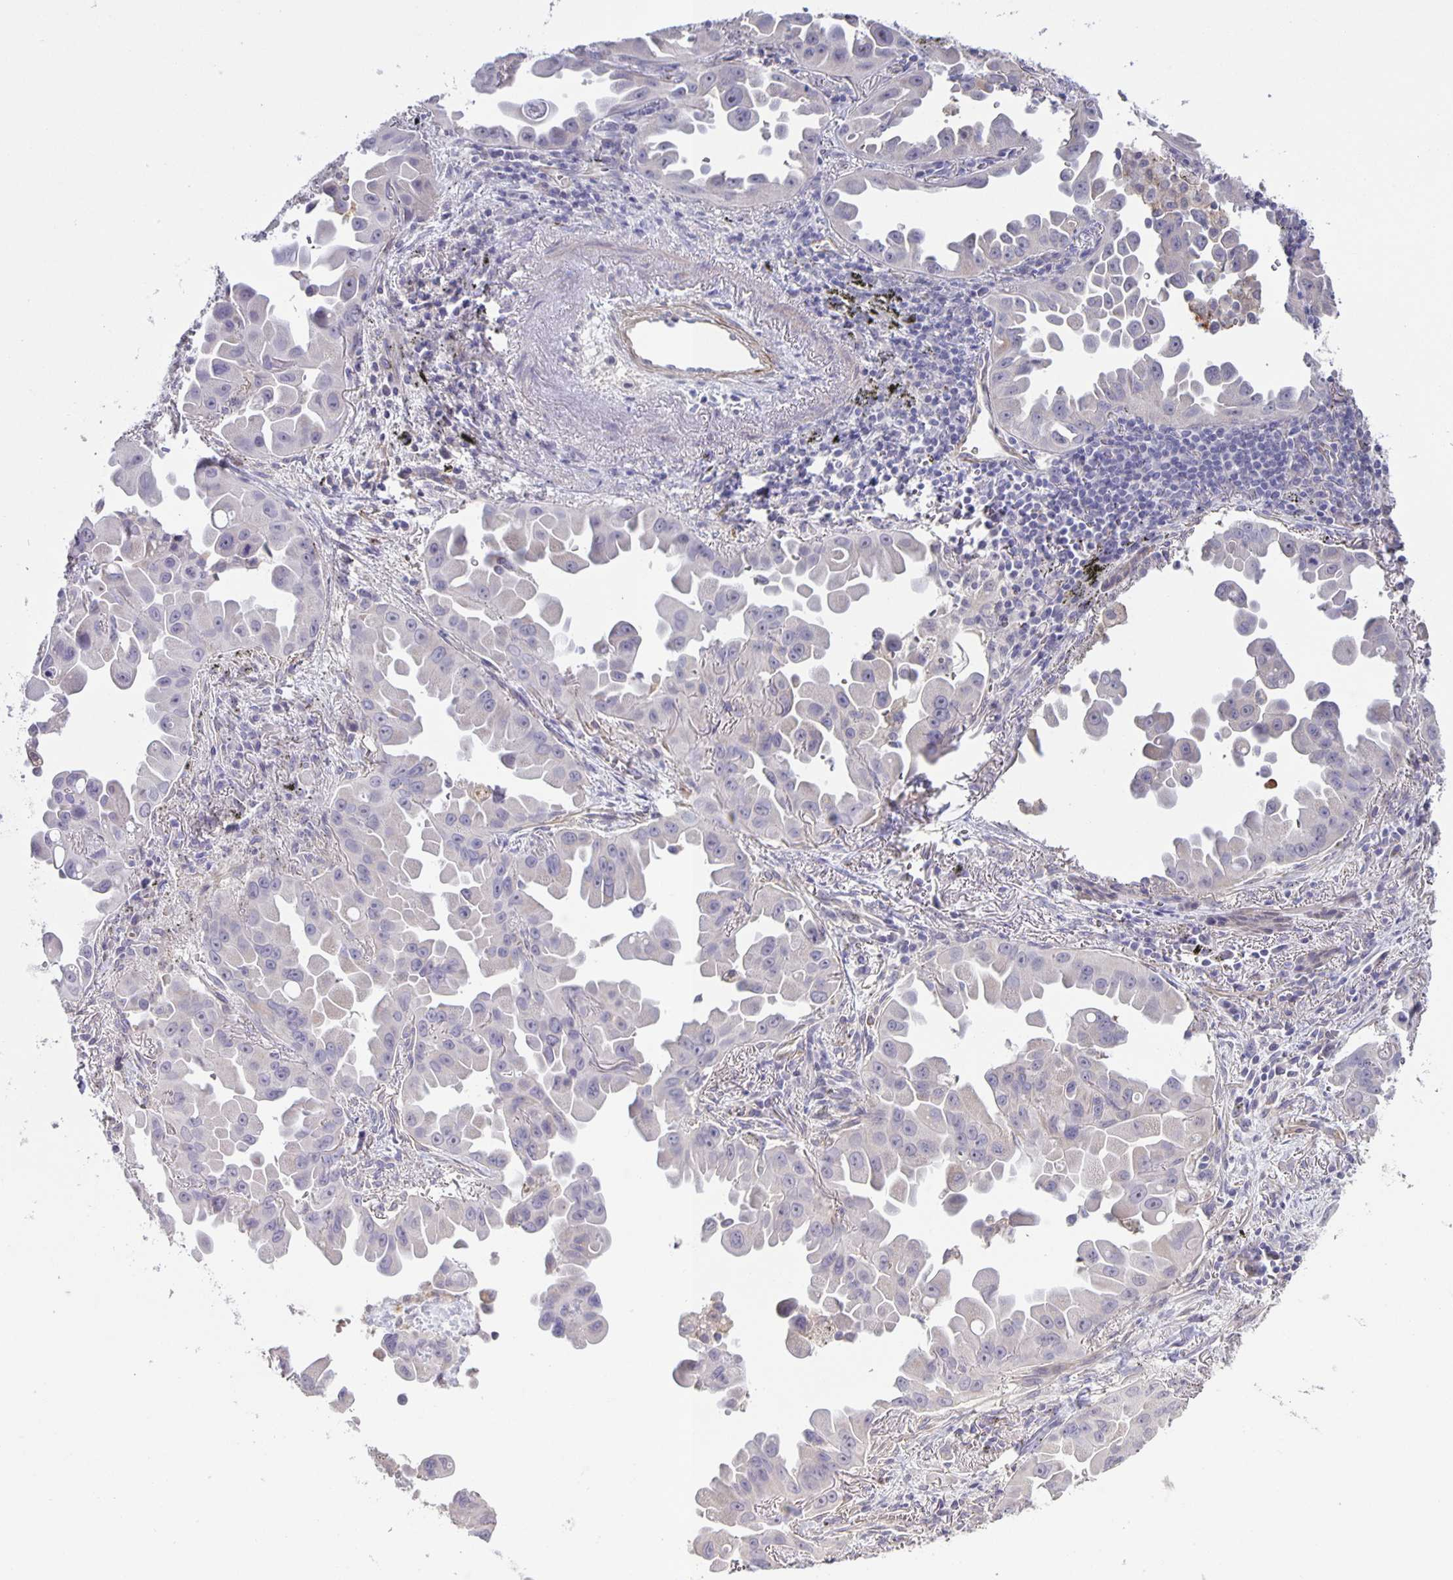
{"staining": {"intensity": "negative", "quantity": "none", "location": "none"}, "tissue": "lung cancer", "cell_type": "Tumor cells", "image_type": "cancer", "snomed": [{"axis": "morphology", "description": "Adenocarcinoma, NOS"}, {"axis": "topography", "description": "Lung"}], "caption": "Immunohistochemistry (IHC) of human lung cancer (adenocarcinoma) reveals no expression in tumor cells.", "gene": "SRCIN1", "patient": {"sex": "male", "age": 68}}